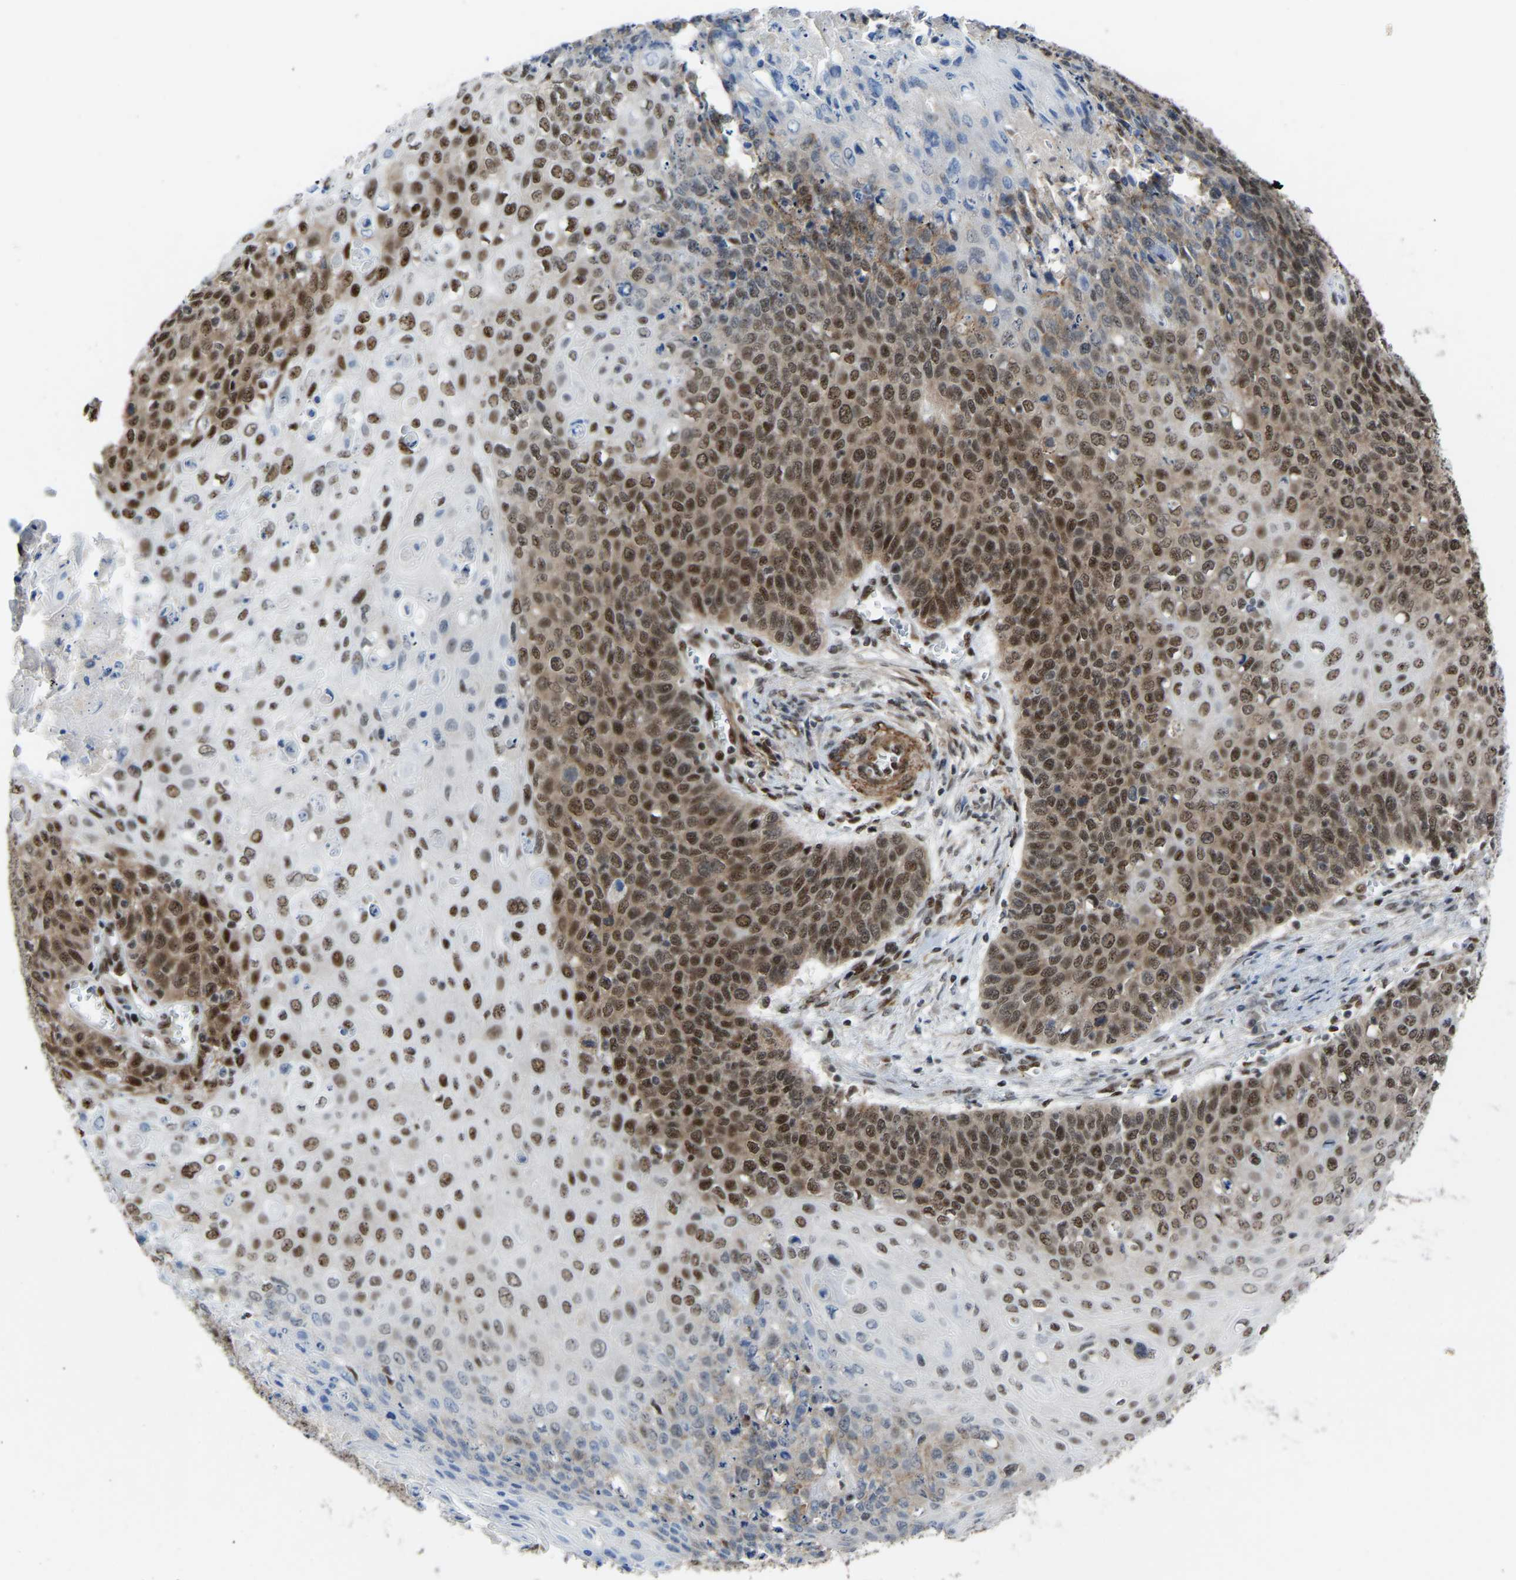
{"staining": {"intensity": "moderate", "quantity": ">75%", "location": "cytoplasmic/membranous,nuclear"}, "tissue": "cervical cancer", "cell_type": "Tumor cells", "image_type": "cancer", "snomed": [{"axis": "morphology", "description": "Squamous cell carcinoma, NOS"}, {"axis": "topography", "description": "Cervix"}], "caption": "A medium amount of moderate cytoplasmic/membranous and nuclear positivity is seen in approximately >75% of tumor cells in cervical squamous cell carcinoma tissue.", "gene": "DDX5", "patient": {"sex": "female", "age": 39}}